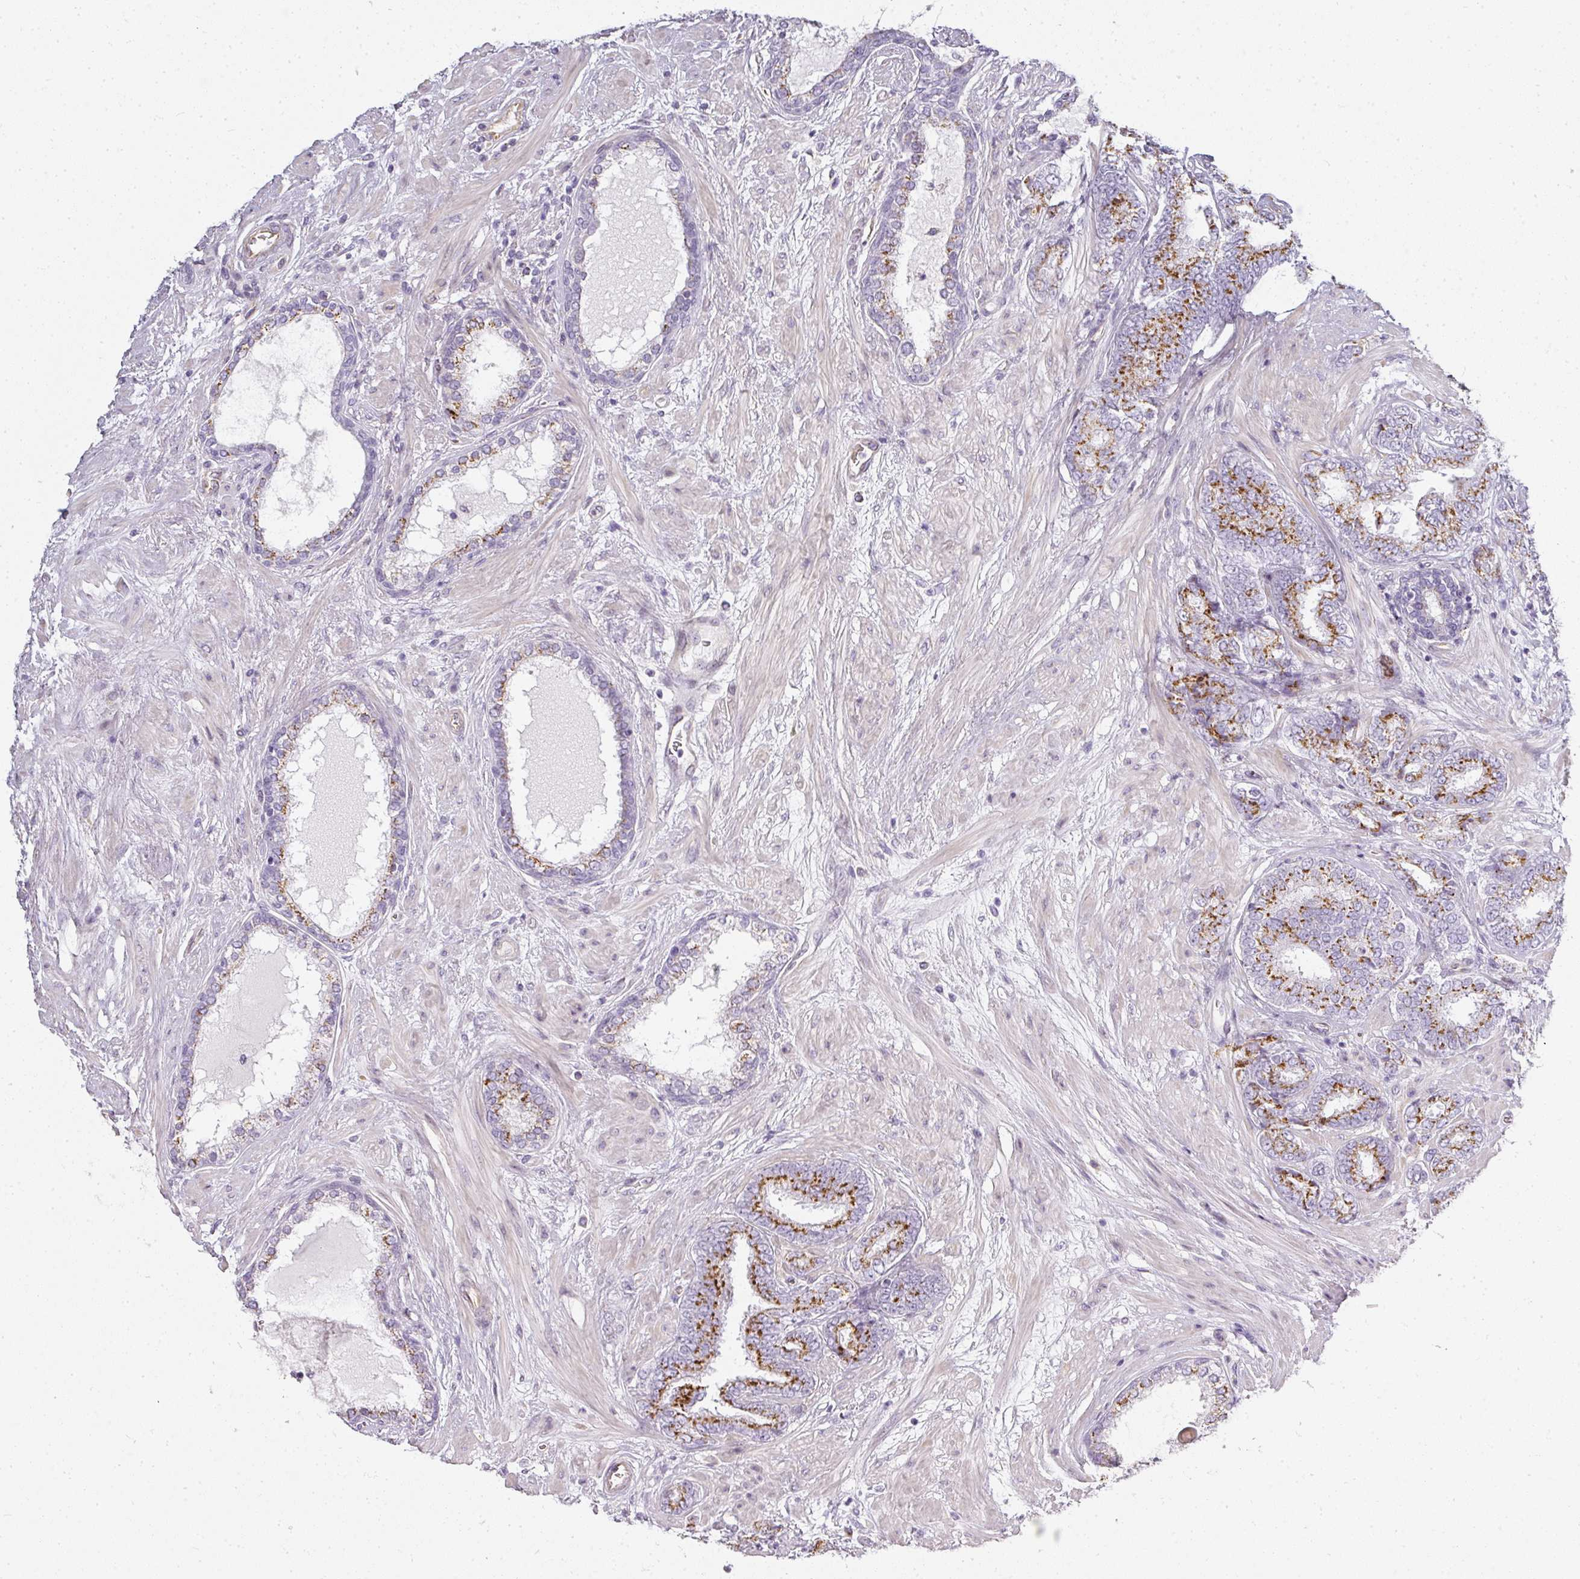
{"staining": {"intensity": "moderate", "quantity": "25%-75%", "location": "cytoplasmic/membranous"}, "tissue": "prostate cancer", "cell_type": "Tumor cells", "image_type": "cancer", "snomed": [{"axis": "morphology", "description": "Adenocarcinoma, High grade"}, {"axis": "topography", "description": "Prostate"}], "caption": "Moderate cytoplasmic/membranous protein expression is seen in about 25%-75% of tumor cells in prostate high-grade adenocarcinoma. Using DAB (brown) and hematoxylin (blue) stains, captured at high magnification using brightfield microscopy.", "gene": "ATP8B2", "patient": {"sex": "male", "age": 72}}